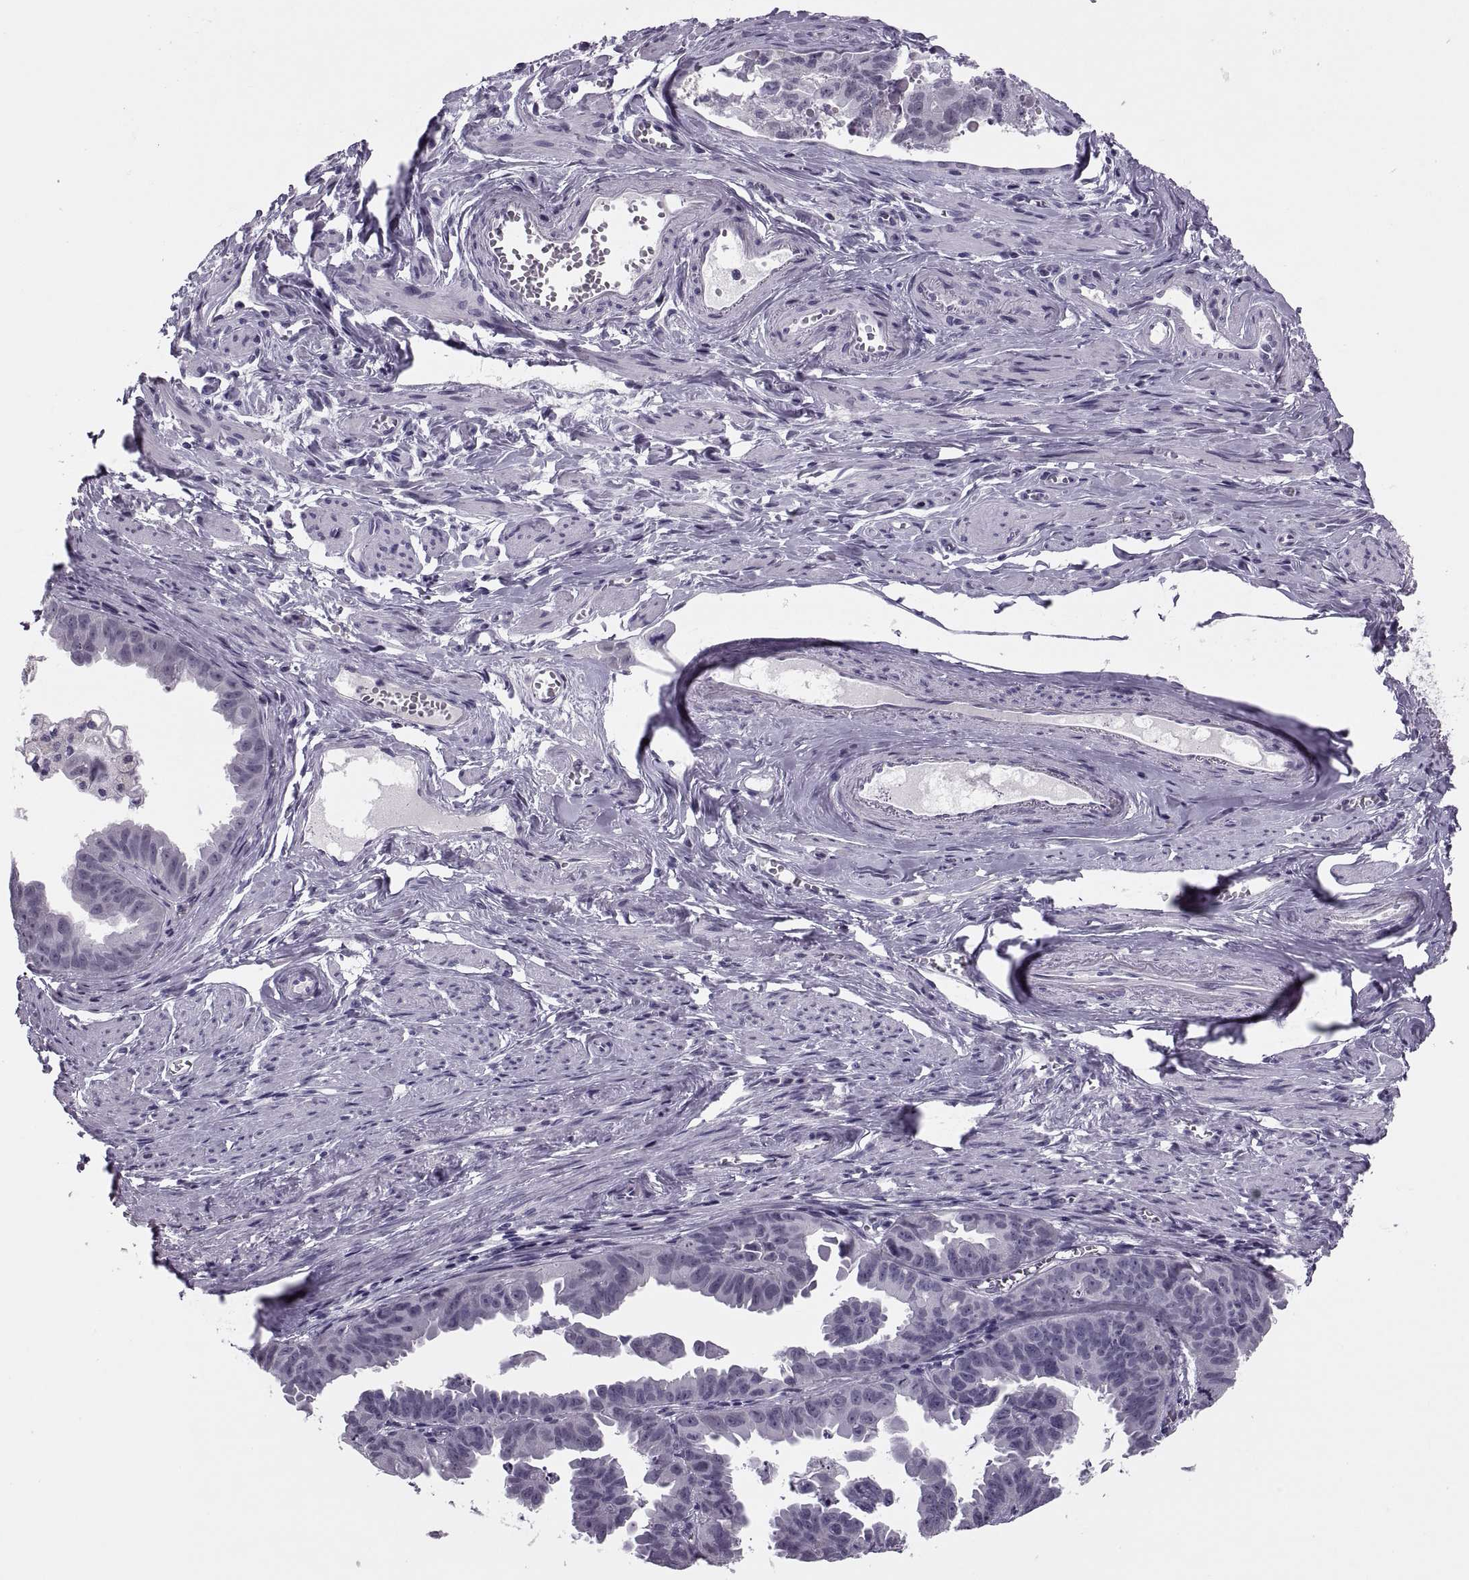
{"staining": {"intensity": "negative", "quantity": "none", "location": "none"}, "tissue": "ovarian cancer", "cell_type": "Tumor cells", "image_type": "cancer", "snomed": [{"axis": "morphology", "description": "Carcinoma, endometroid"}, {"axis": "topography", "description": "Ovary"}], "caption": "A high-resolution micrograph shows immunohistochemistry staining of endometroid carcinoma (ovarian), which shows no significant positivity in tumor cells. (DAB (3,3'-diaminobenzidine) immunohistochemistry visualized using brightfield microscopy, high magnification).", "gene": "SYNGR4", "patient": {"sex": "female", "age": 85}}